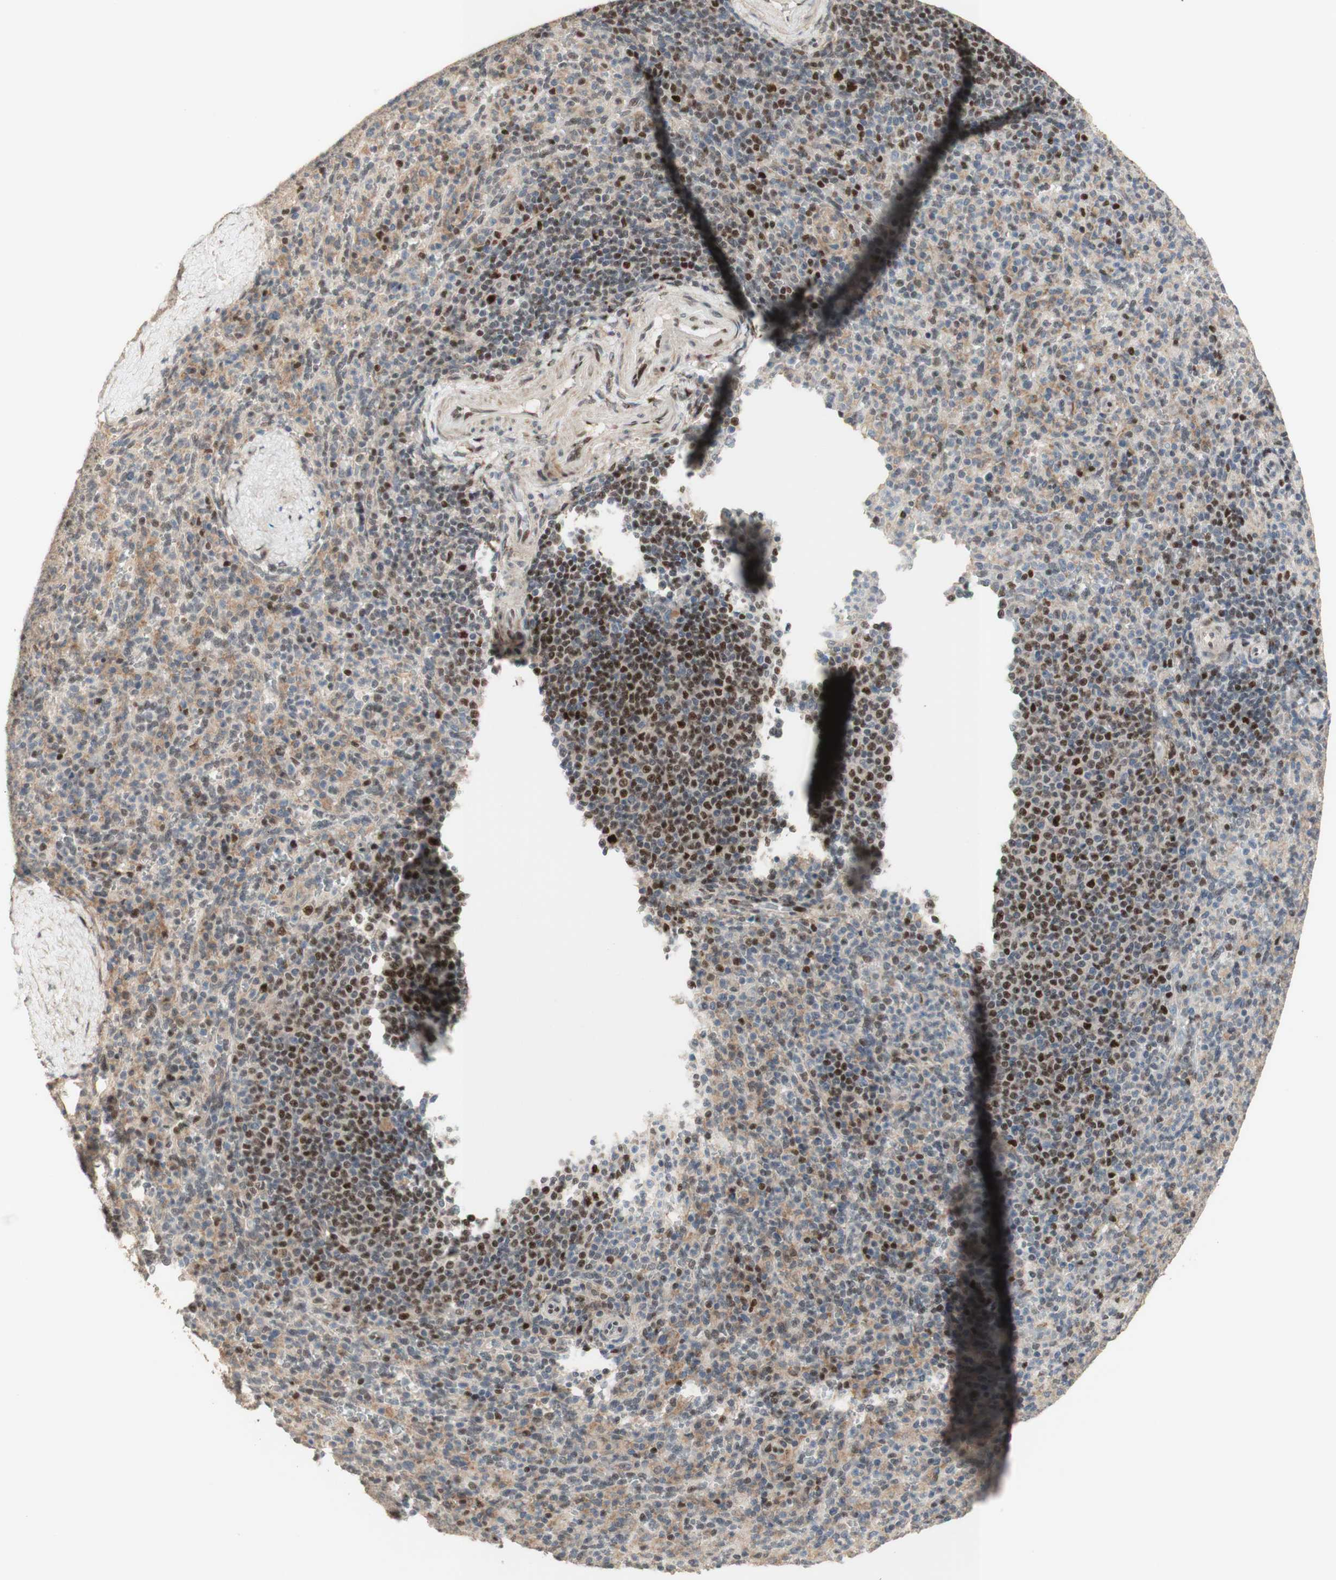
{"staining": {"intensity": "moderate", "quantity": "25%-75%", "location": "cytoplasmic/membranous,nuclear"}, "tissue": "spleen", "cell_type": "Cells in red pulp", "image_type": "normal", "snomed": [{"axis": "morphology", "description": "Normal tissue, NOS"}, {"axis": "topography", "description": "Spleen"}], "caption": "High-power microscopy captured an immunohistochemistry (IHC) histopathology image of benign spleen, revealing moderate cytoplasmic/membranous,nuclear positivity in approximately 25%-75% of cells in red pulp. Using DAB (brown) and hematoxylin (blue) stains, captured at high magnification using brightfield microscopy.", "gene": "FOXP1", "patient": {"sex": "male", "age": 36}}